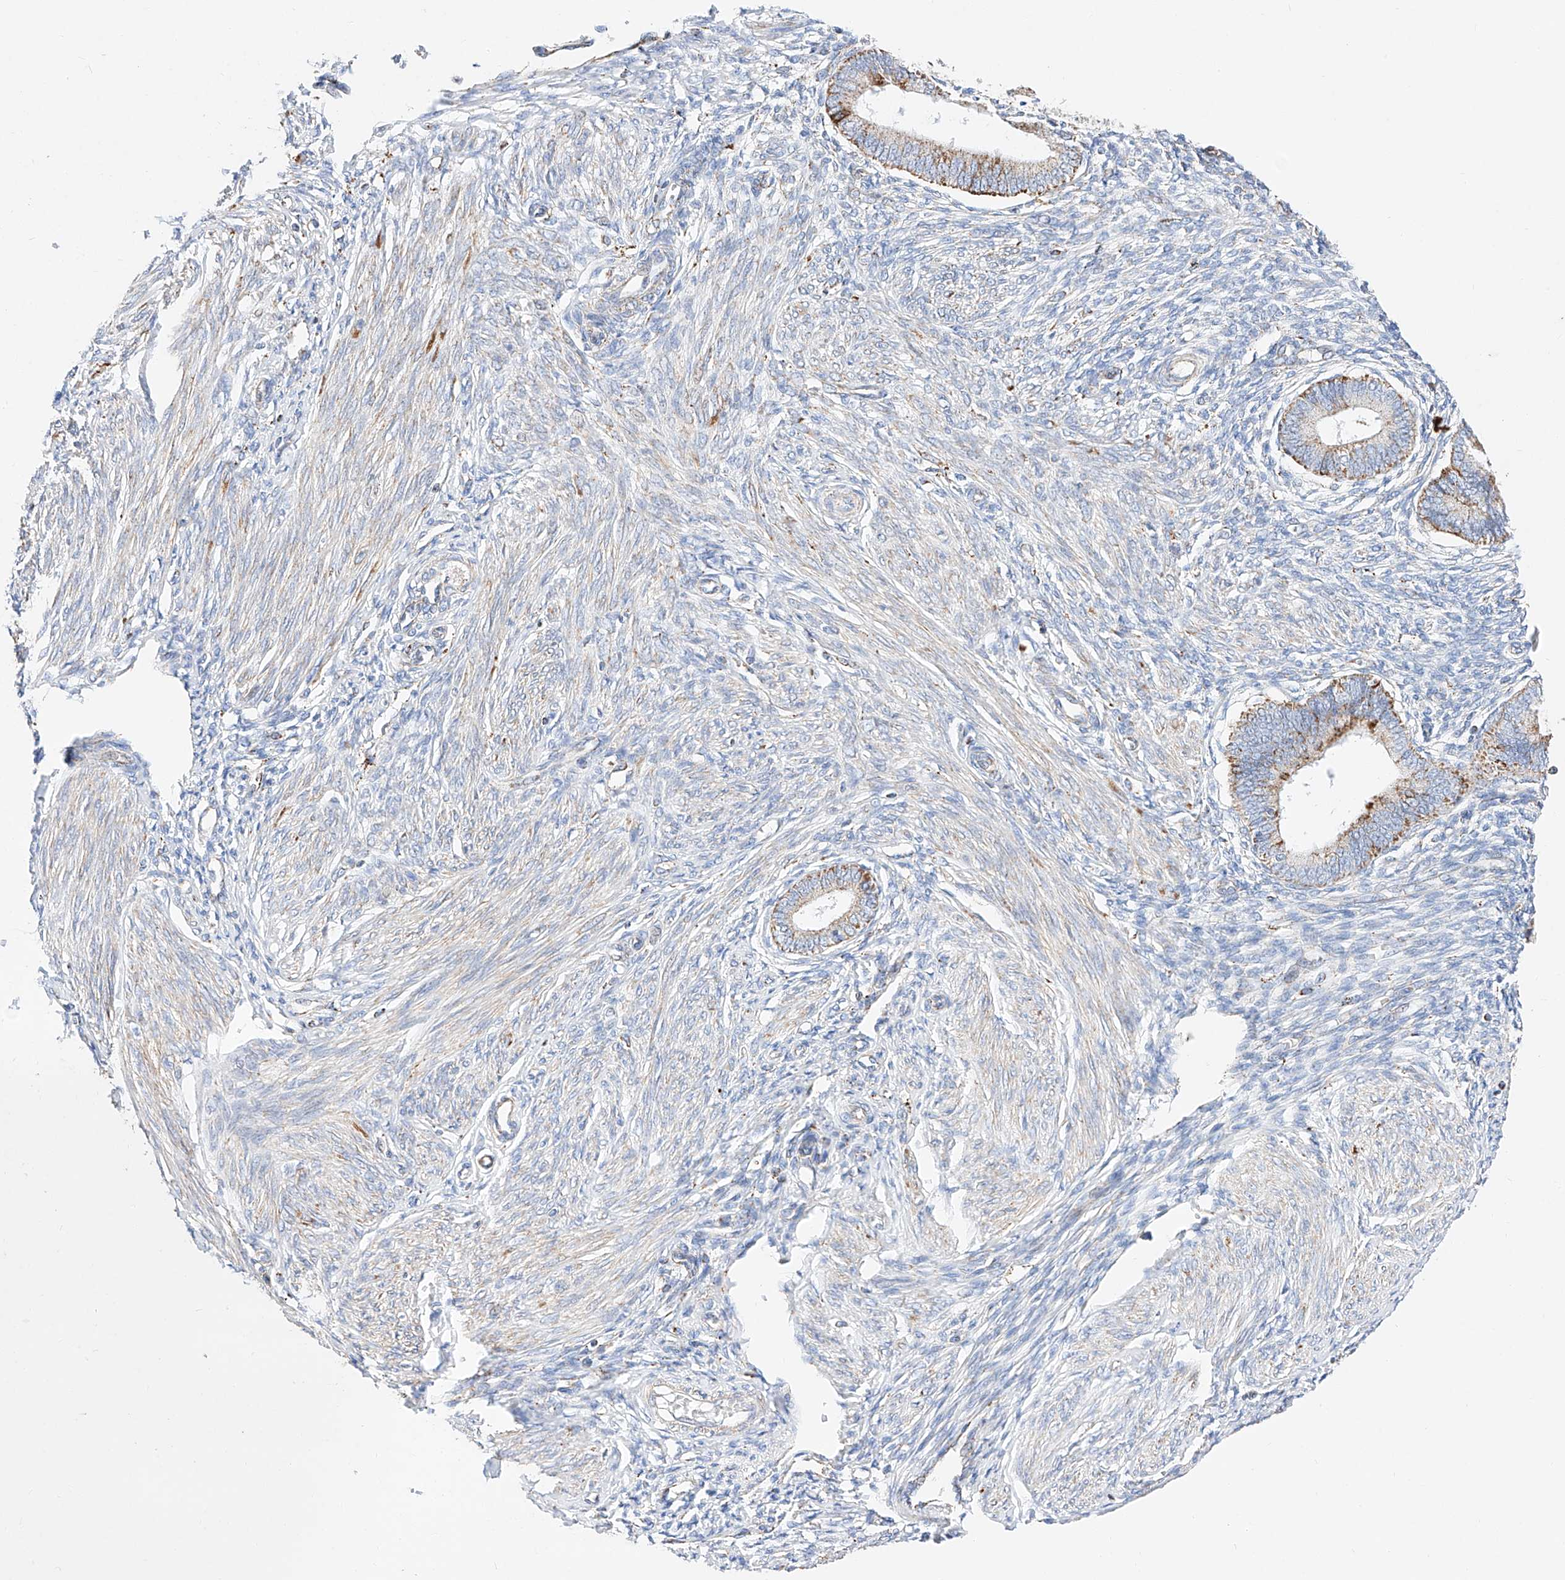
{"staining": {"intensity": "negative", "quantity": "none", "location": "none"}, "tissue": "endometrium", "cell_type": "Cells in endometrial stroma", "image_type": "normal", "snomed": [{"axis": "morphology", "description": "Normal tissue, NOS"}, {"axis": "topography", "description": "Endometrium"}], "caption": "Immunohistochemistry of normal endometrium demonstrates no staining in cells in endometrial stroma. (Brightfield microscopy of DAB immunohistochemistry (IHC) at high magnification).", "gene": "C6orf62", "patient": {"sex": "female", "age": 46}}